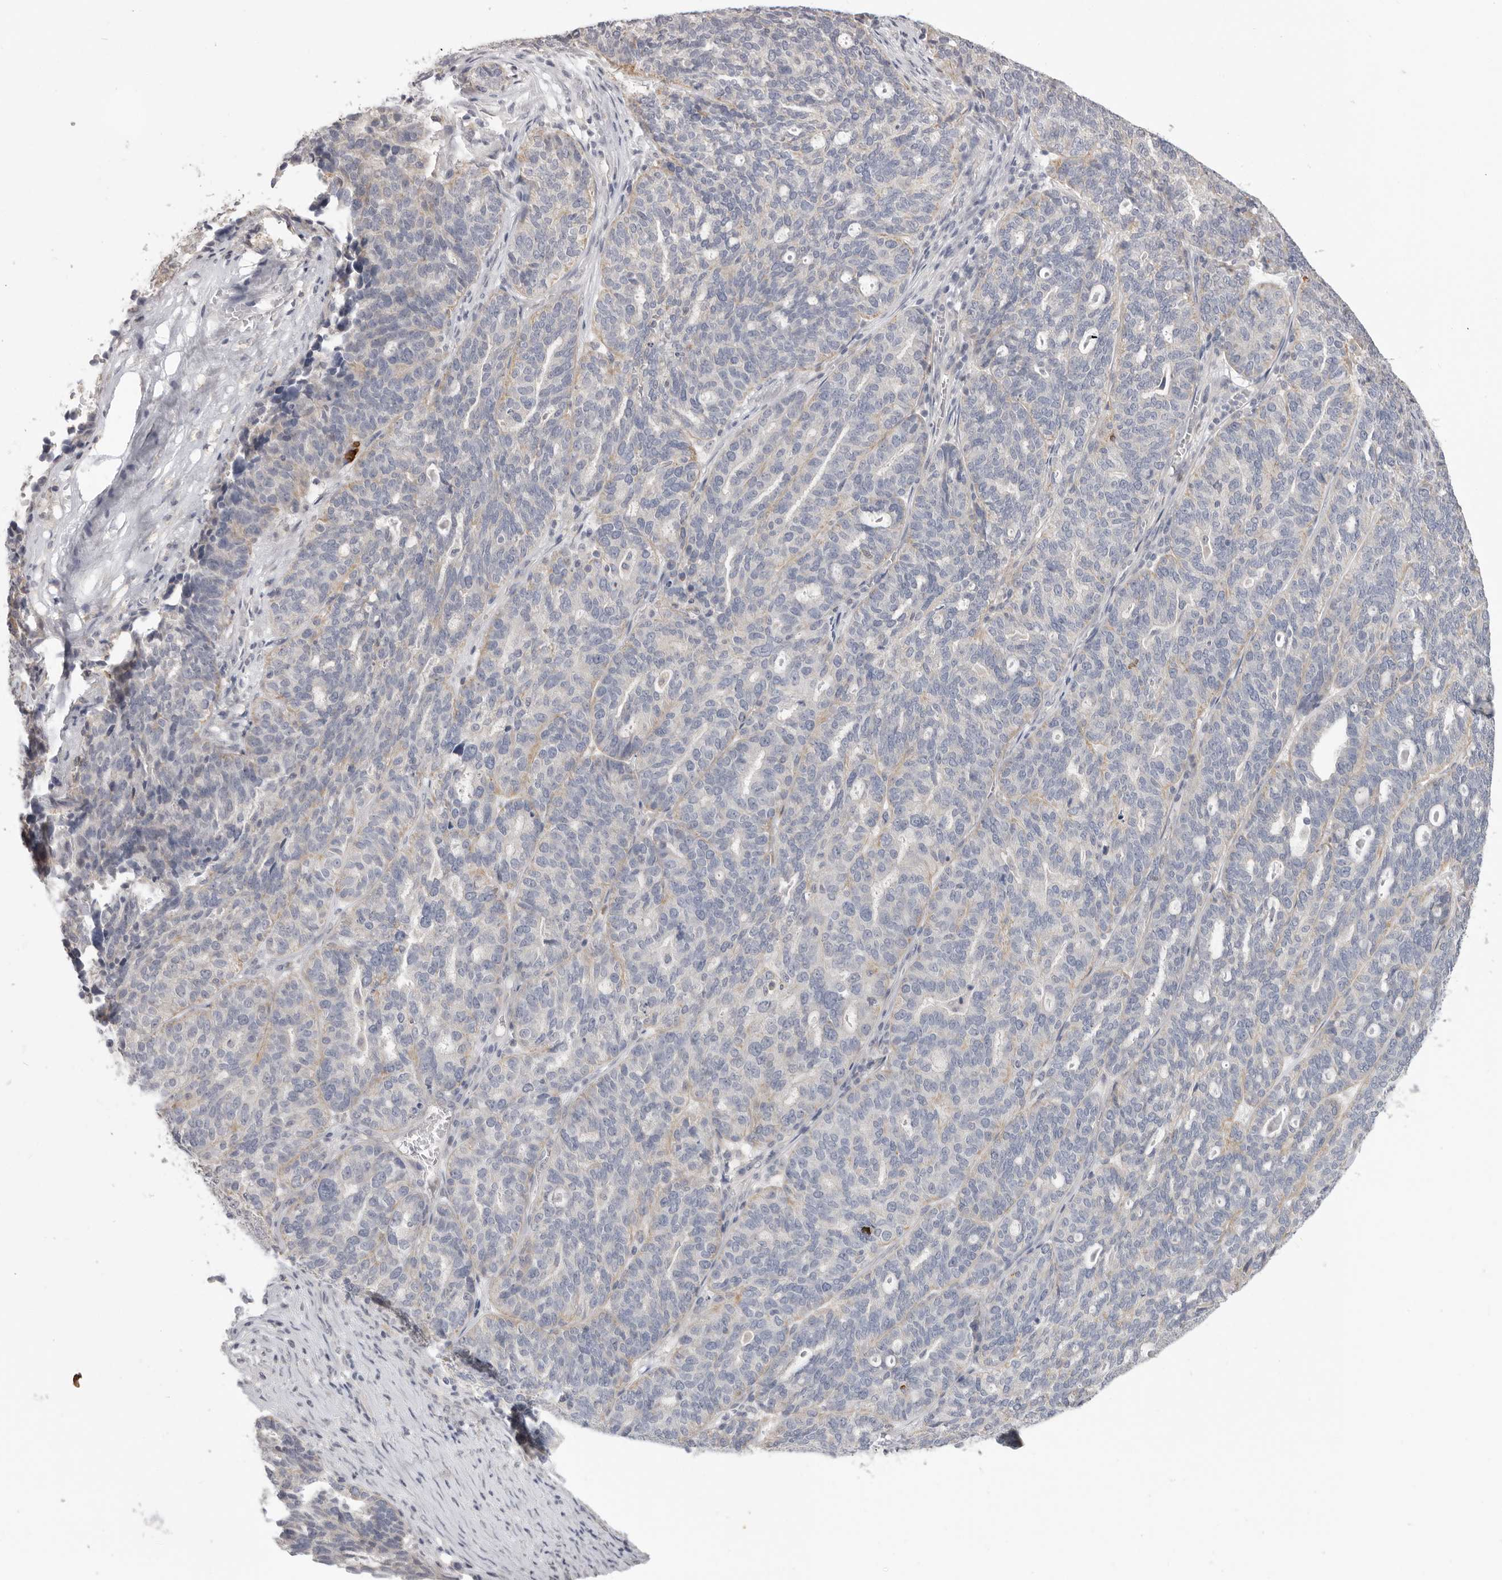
{"staining": {"intensity": "negative", "quantity": "none", "location": "none"}, "tissue": "ovarian cancer", "cell_type": "Tumor cells", "image_type": "cancer", "snomed": [{"axis": "morphology", "description": "Cystadenocarcinoma, serous, NOS"}, {"axis": "topography", "description": "Ovary"}], "caption": "Immunohistochemistry (IHC) of human serous cystadenocarcinoma (ovarian) displays no expression in tumor cells.", "gene": "XIRP1", "patient": {"sex": "female", "age": 59}}